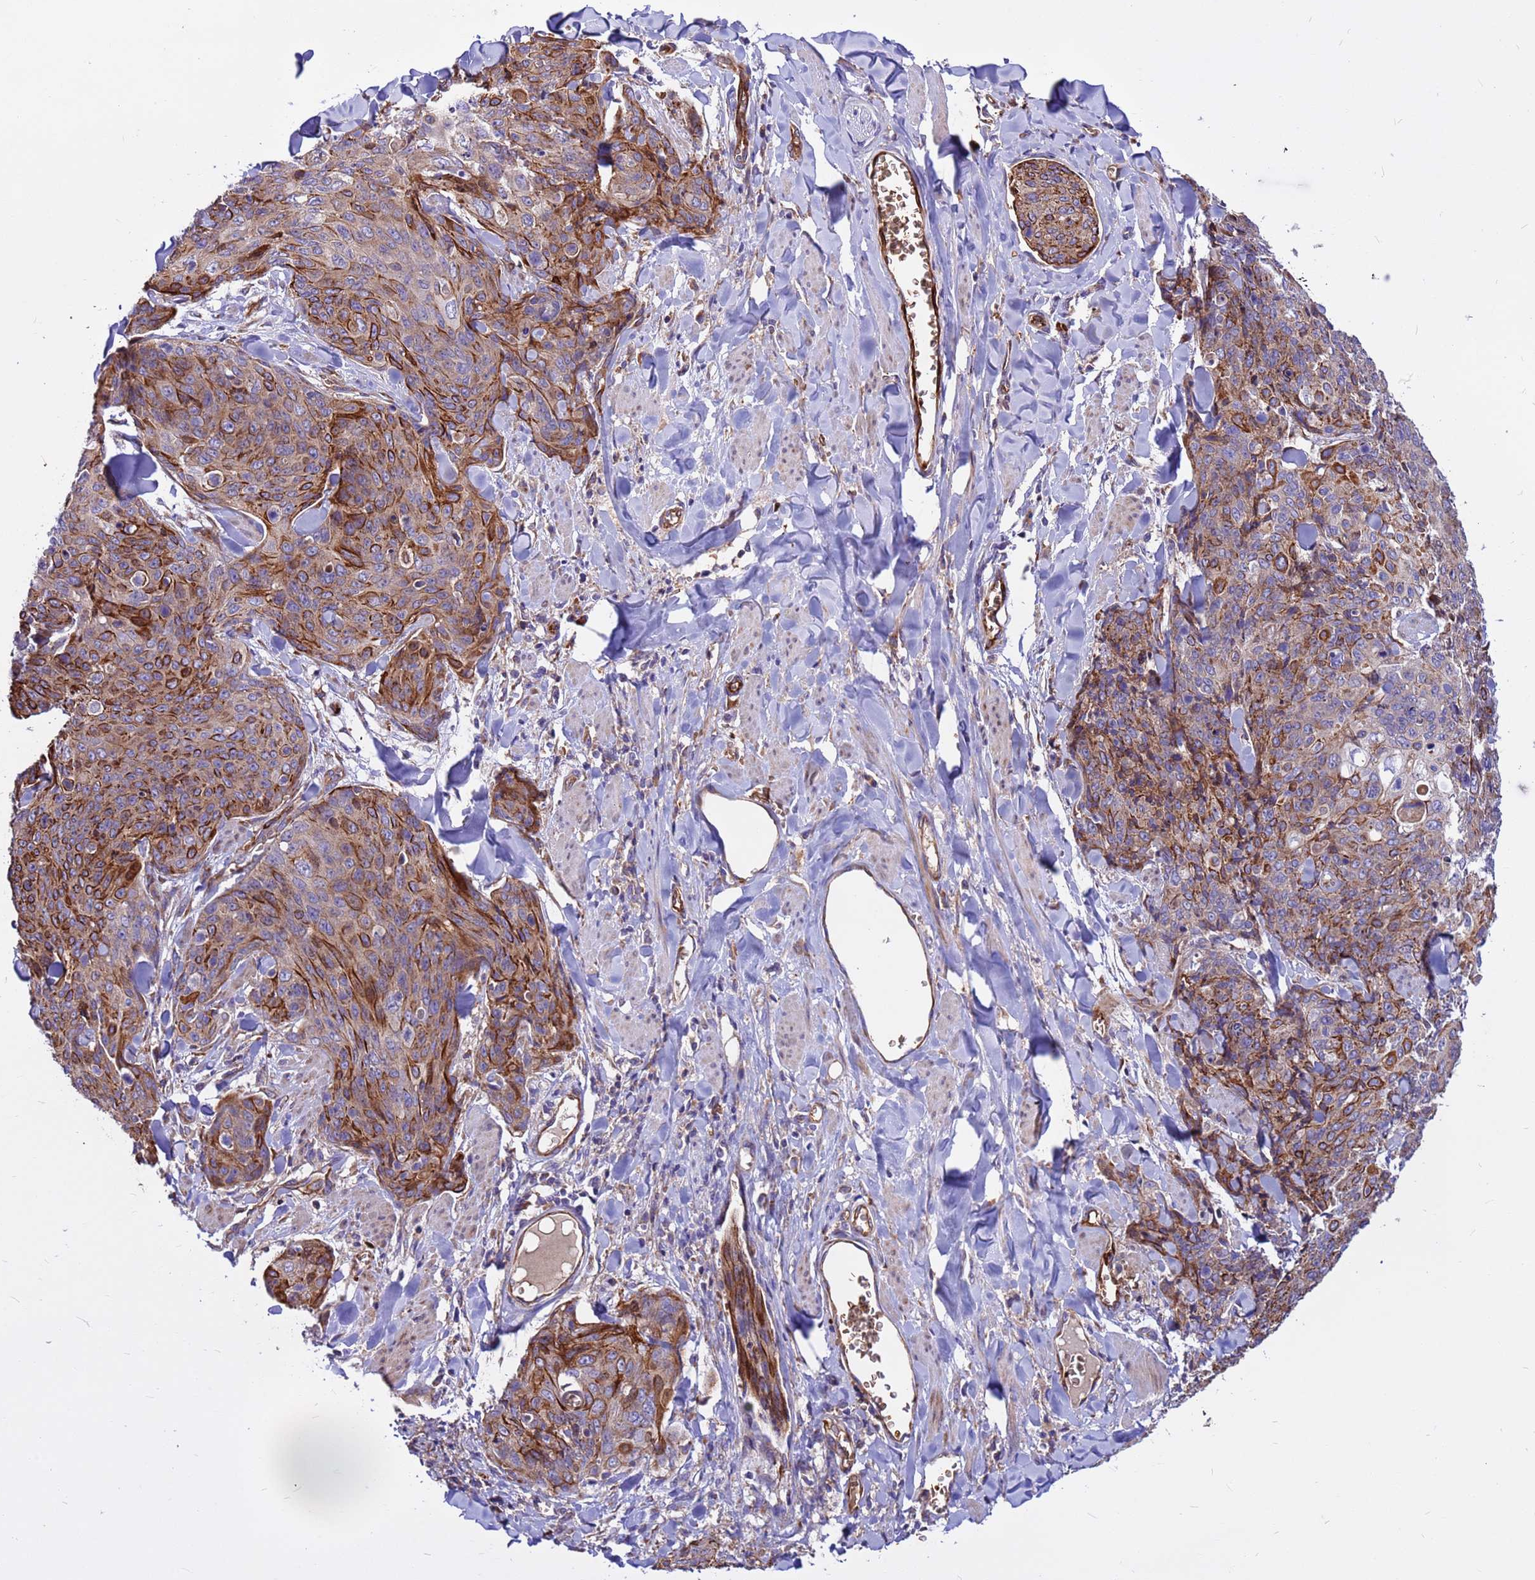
{"staining": {"intensity": "strong", "quantity": "<25%", "location": "cytoplasmic/membranous"}, "tissue": "skin cancer", "cell_type": "Tumor cells", "image_type": "cancer", "snomed": [{"axis": "morphology", "description": "Squamous cell carcinoma, NOS"}, {"axis": "topography", "description": "Skin"}, {"axis": "topography", "description": "Vulva"}], "caption": "Protein staining demonstrates strong cytoplasmic/membranous positivity in approximately <25% of tumor cells in skin cancer.", "gene": "ZNF669", "patient": {"sex": "female", "age": 85}}